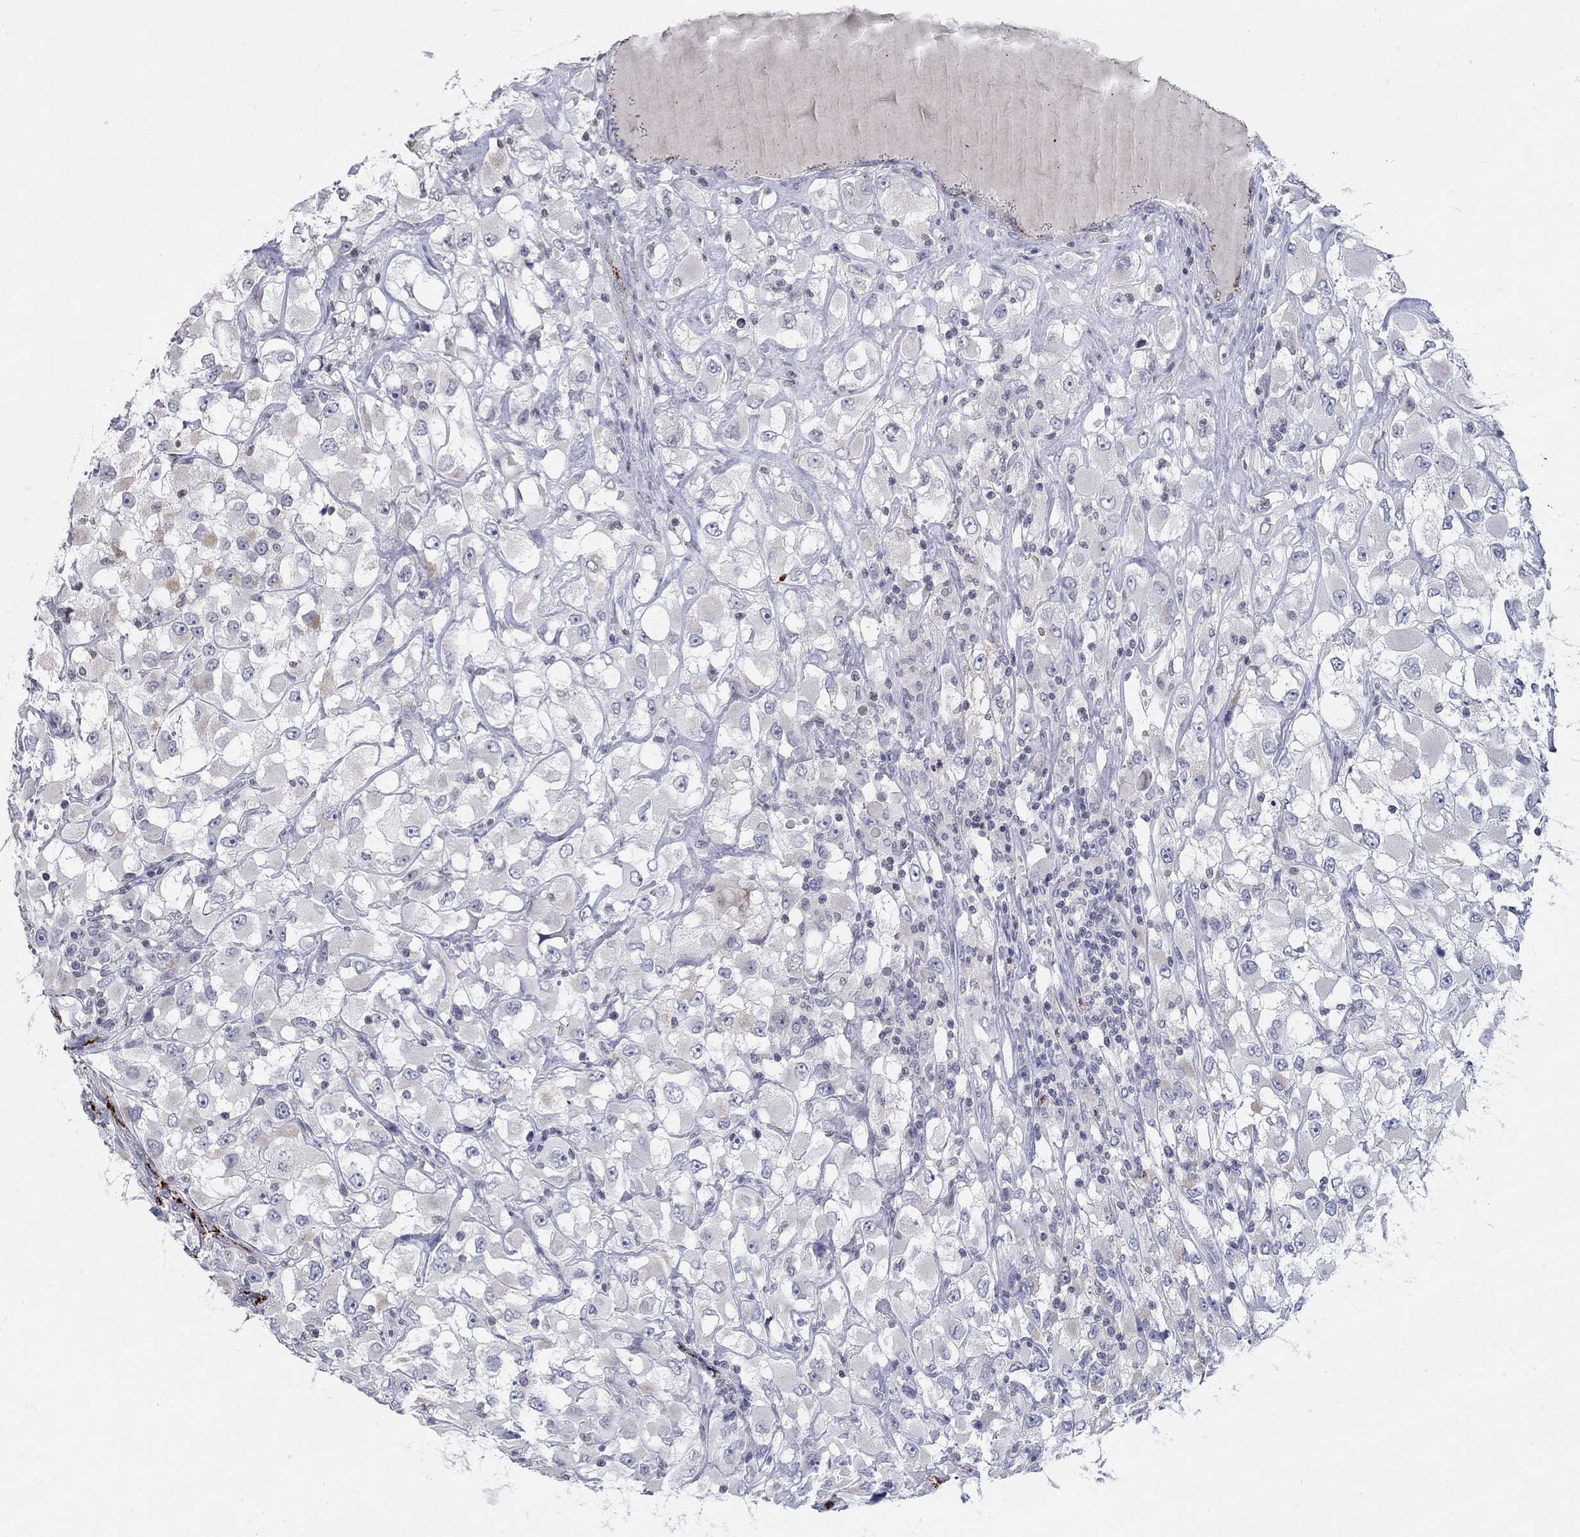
{"staining": {"intensity": "negative", "quantity": "none", "location": "none"}, "tissue": "renal cancer", "cell_type": "Tumor cells", "image_type": "cancer", "snomed": [{"axis": "morphology", "description": "Adenocarcinoma, NOS"}, {"axis": "topography", "description": "Kidney"}], "caption": "Immunohistochemistry (IHC) image of human renal cancer stained for a protein (brown), which displays no positivity in tumor cells. (Immunohistochemistry, brightfield microscopy, high magnification).", "gene": "TINAG", "patient": {"sex": "female", "age": 52}}